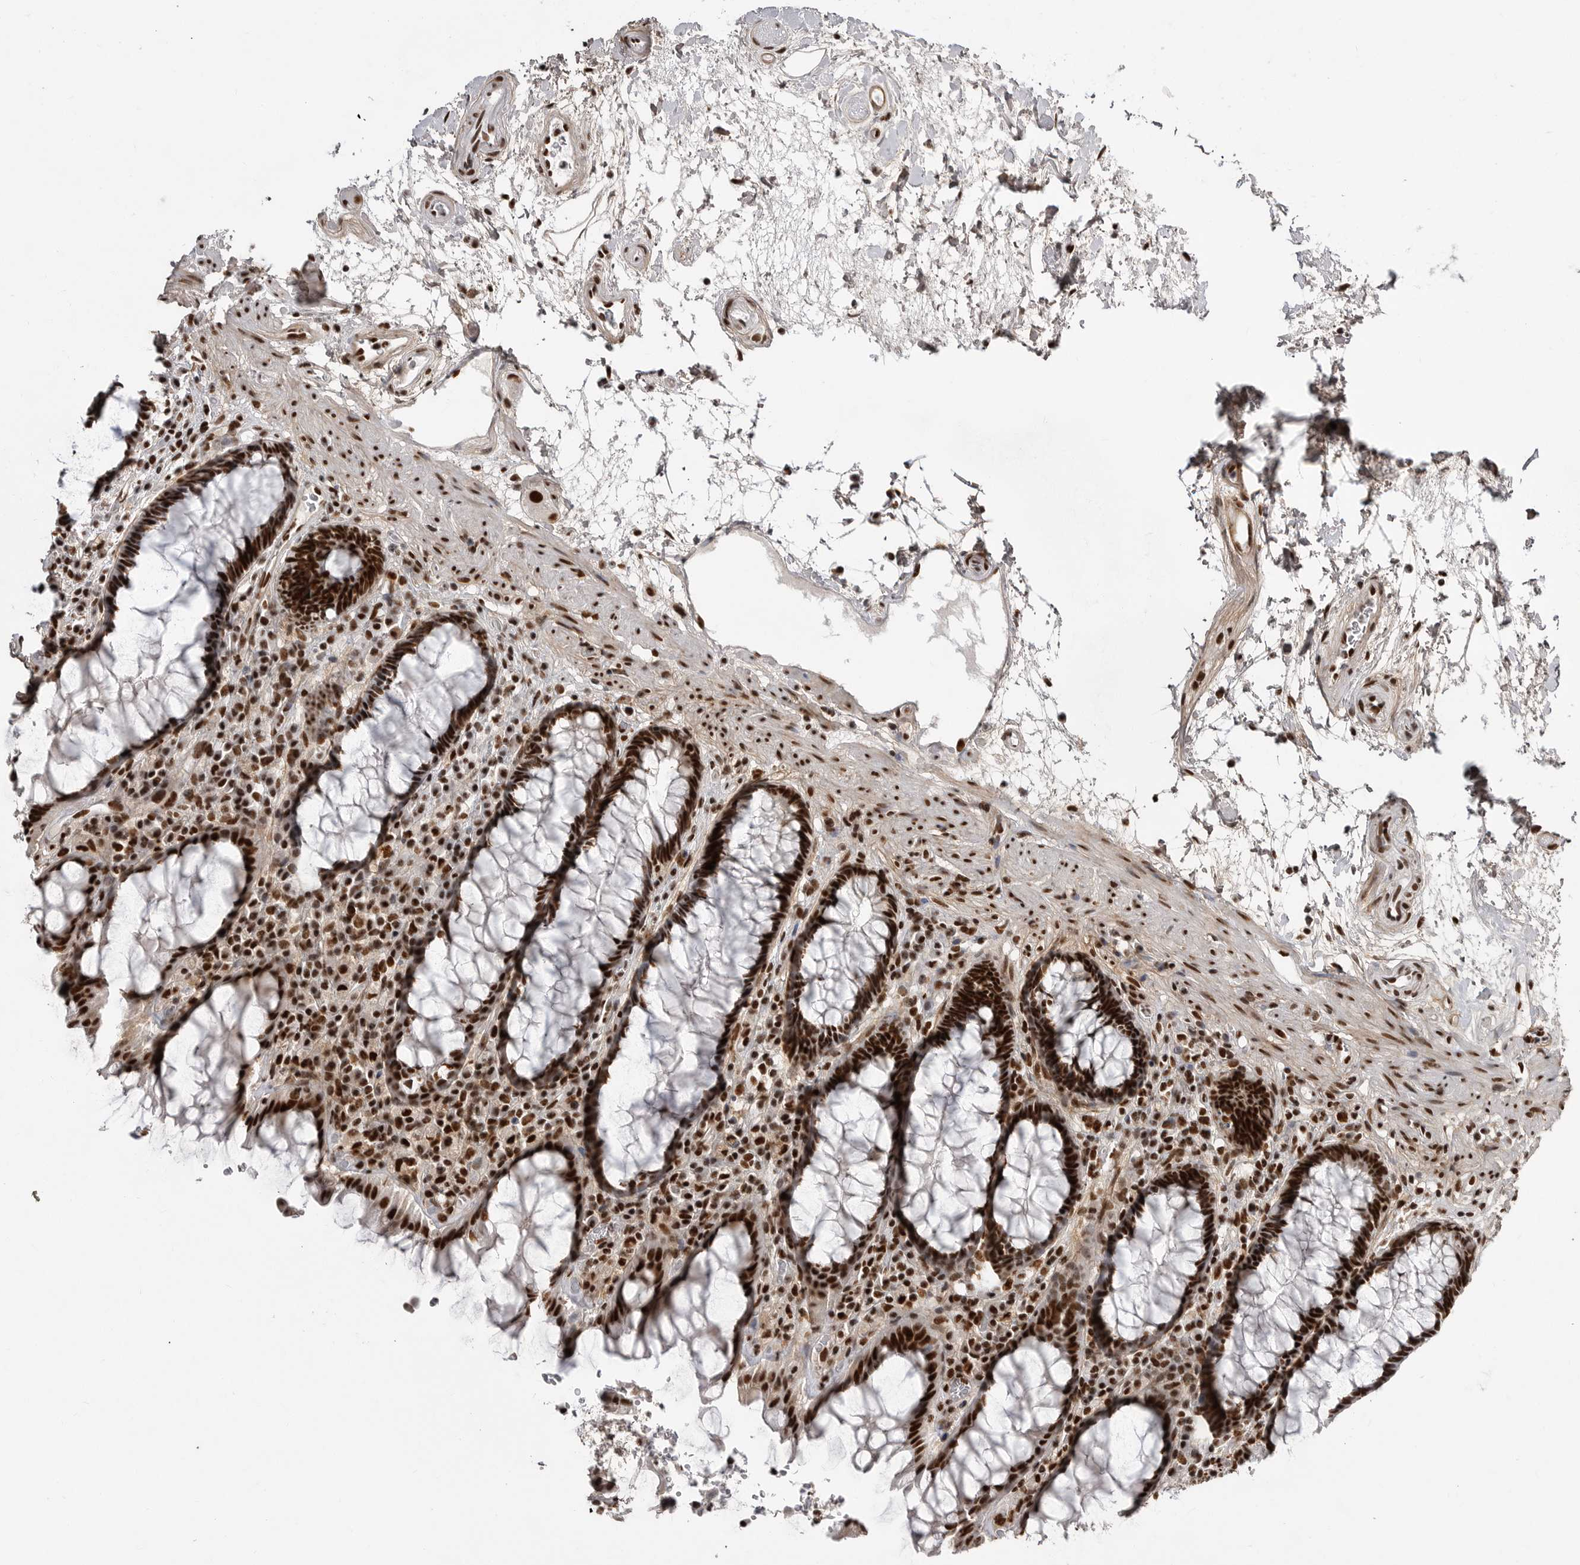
{"staining": {"intensity": "strong", "quantity": ">75%", "location": "nuclear"}, "tissue": "rectum", "cell_type": "Glandular cells", "image_type": "normal", "snomed": [{"axis": "morphology", "description": "Normal tissue, NOS"}, {"axis": "topography", "description": "Rectum"}], "caption": "Immunohistochemical staining of unremarkable human rectum demonstrates >75% levels of strong nuclear protein expression in approximately >75% of glandular cells. (Stains: DAB (3,3'-diaminobenzidine) in brown, nuclei in blue, Microscopy: brightfield microscopy at high magnification).", "gene": "PPP1R8", "patient": {"sex": "male", "age": 64}}